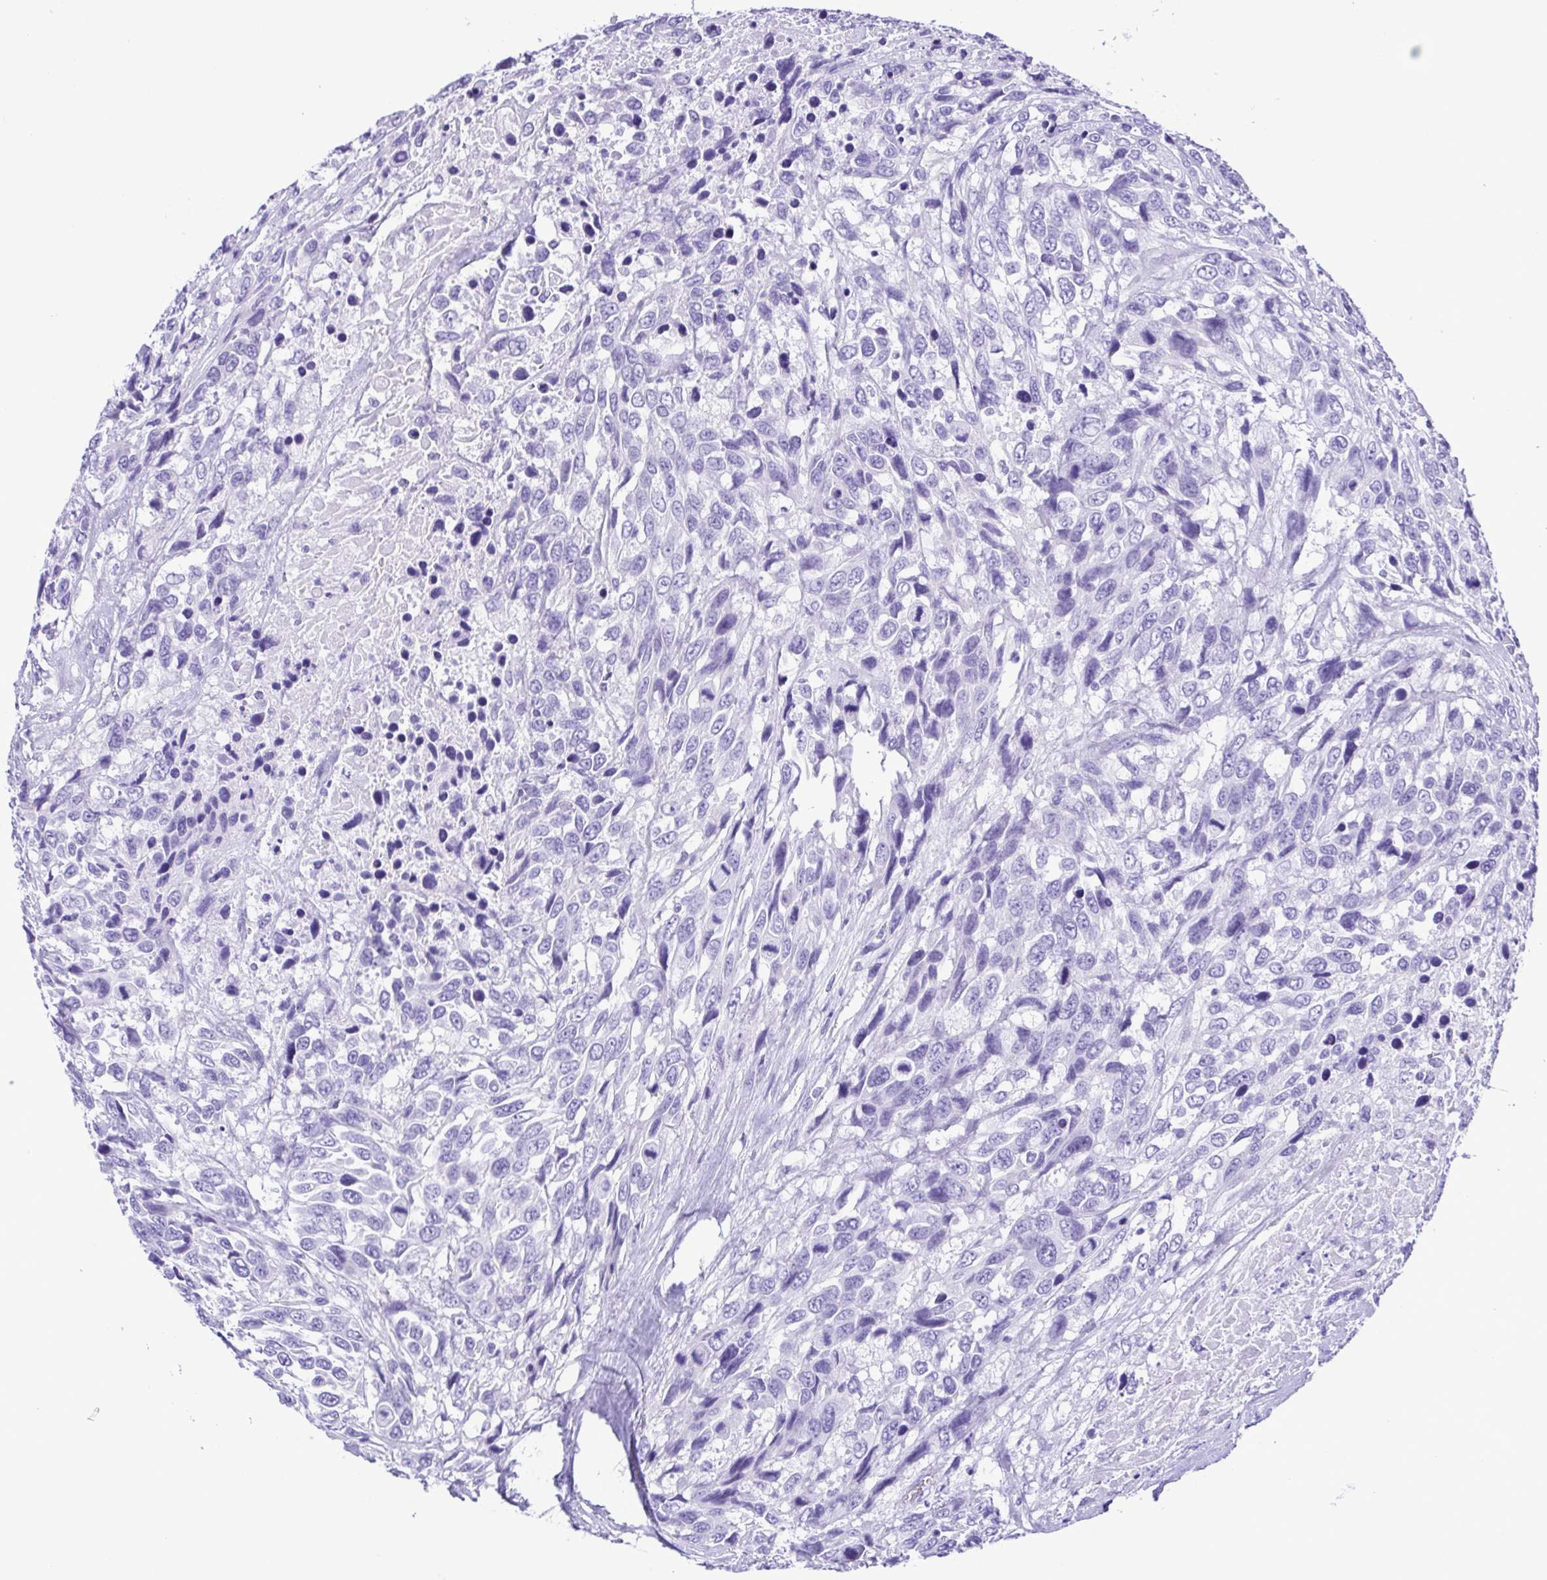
{"staining": {"intensity": "negative", "quantity": "none", "location": "none"}, "tissue": "urothelial cancer", "cell_type": "Tumor cells", "image_type": "cancer", "snomed": [{"axis": "morphology", "description": "Urothelial carcinoma, High grade"}, {"axis": "topography", "description": "Urinary bladder"}], "caption": "An image of human high-grade urothelial carcinoma is negative for staining in tumor cells.", "gene": "PAK3", "patient": {"sex": "female", "age": 70}}